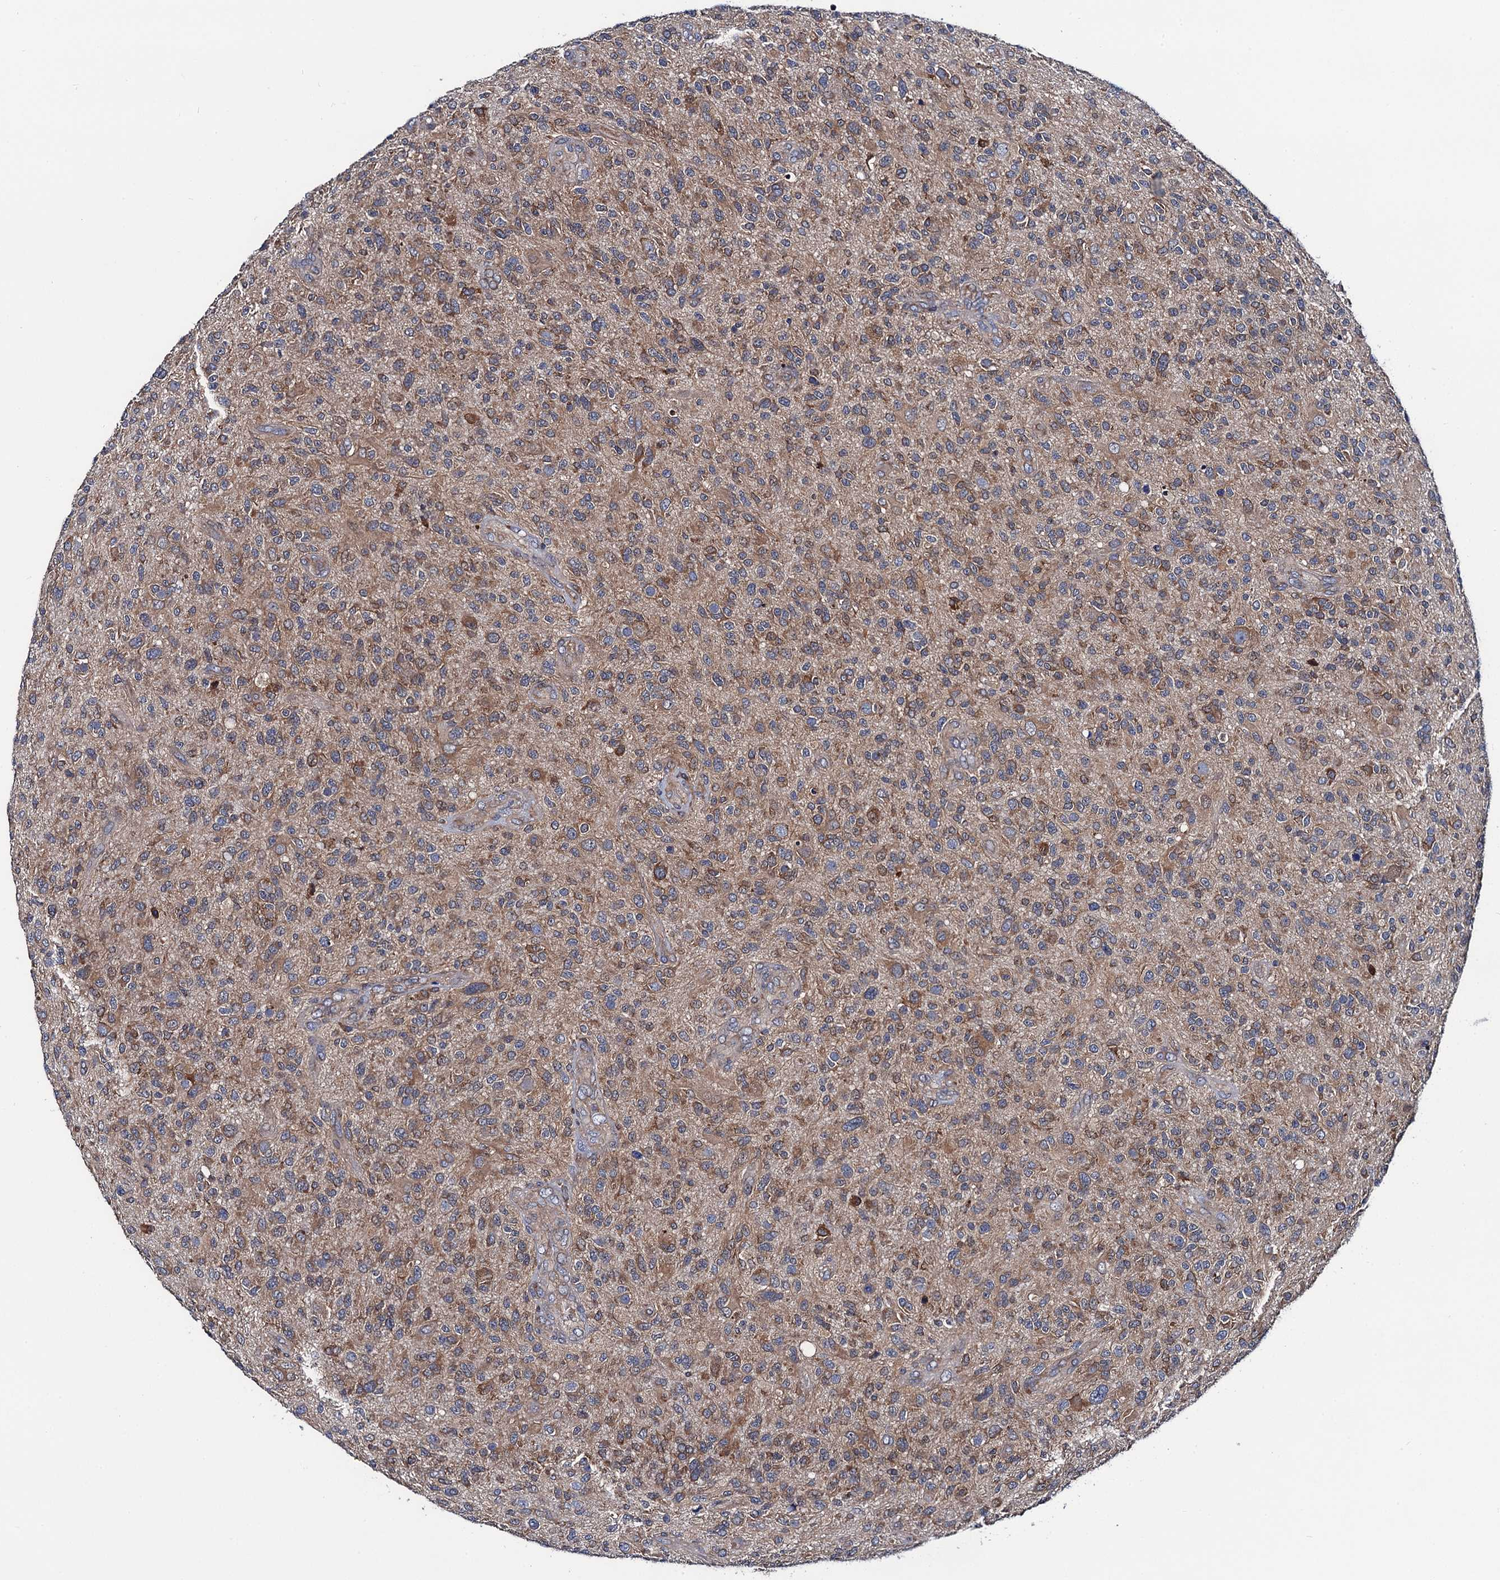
{"staining": {"intensity": "moderate", "quantity": "<25%", "location": "cytoplasmic/membranous"}, "tissue": "glioma", "cell_type": "Tumor cells", "image_type": "cancer", "snomed": [{"axis": "morphology", "description": "Glioma, malignant, High grade"}, {"axis": "topography", "description": "Brain"}], "caption": "Human malignant glioma (high-grade) stained with a protein marker exhibits moderate staining in tumor cells.", "gene": "PGLS", "patient": {"sex": "male", "age": 47}}